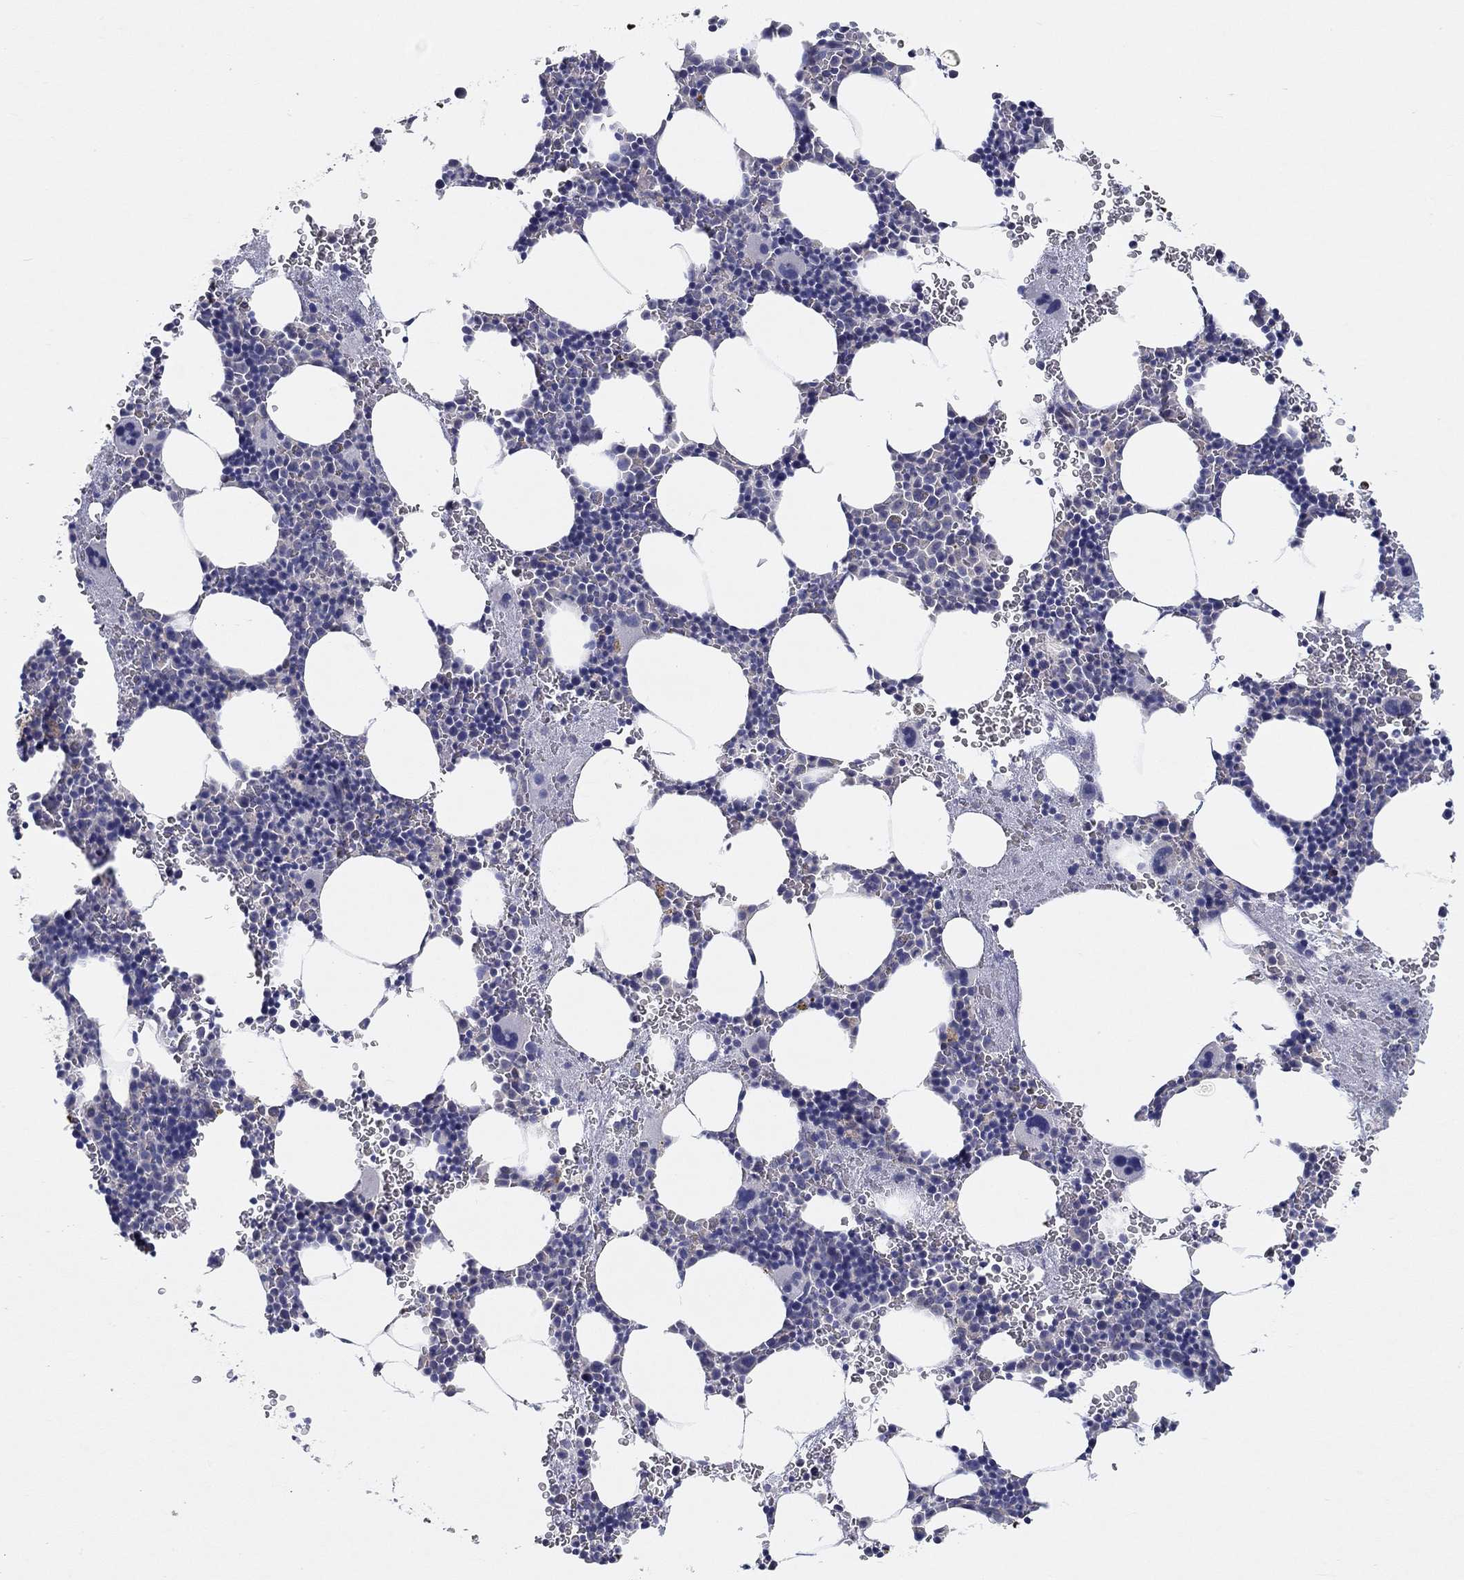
{"staining": {"intensity": "negative", "quantity": "none", "location": "none"}, "tissue": "bone marrow", "cell_type": "Hematopoietic cells", "image_type": "normal", "snomed": [{"axis": "morphology", "description": "Normal tissue, NOS"}, {"axis": "topography", "description": "Bone marrow"}], "caption": "Bone marrow was stained to show a protein in brown. There is no significant positivity in hematopoietic cells. The staining is performed using DAB (3,3'-diaminobenzidine) brown chromogen with nuclei counter-stained in using hematoxylin.", "gene": "ERMP1", "patient": {"sex": "male", "age": 50}}